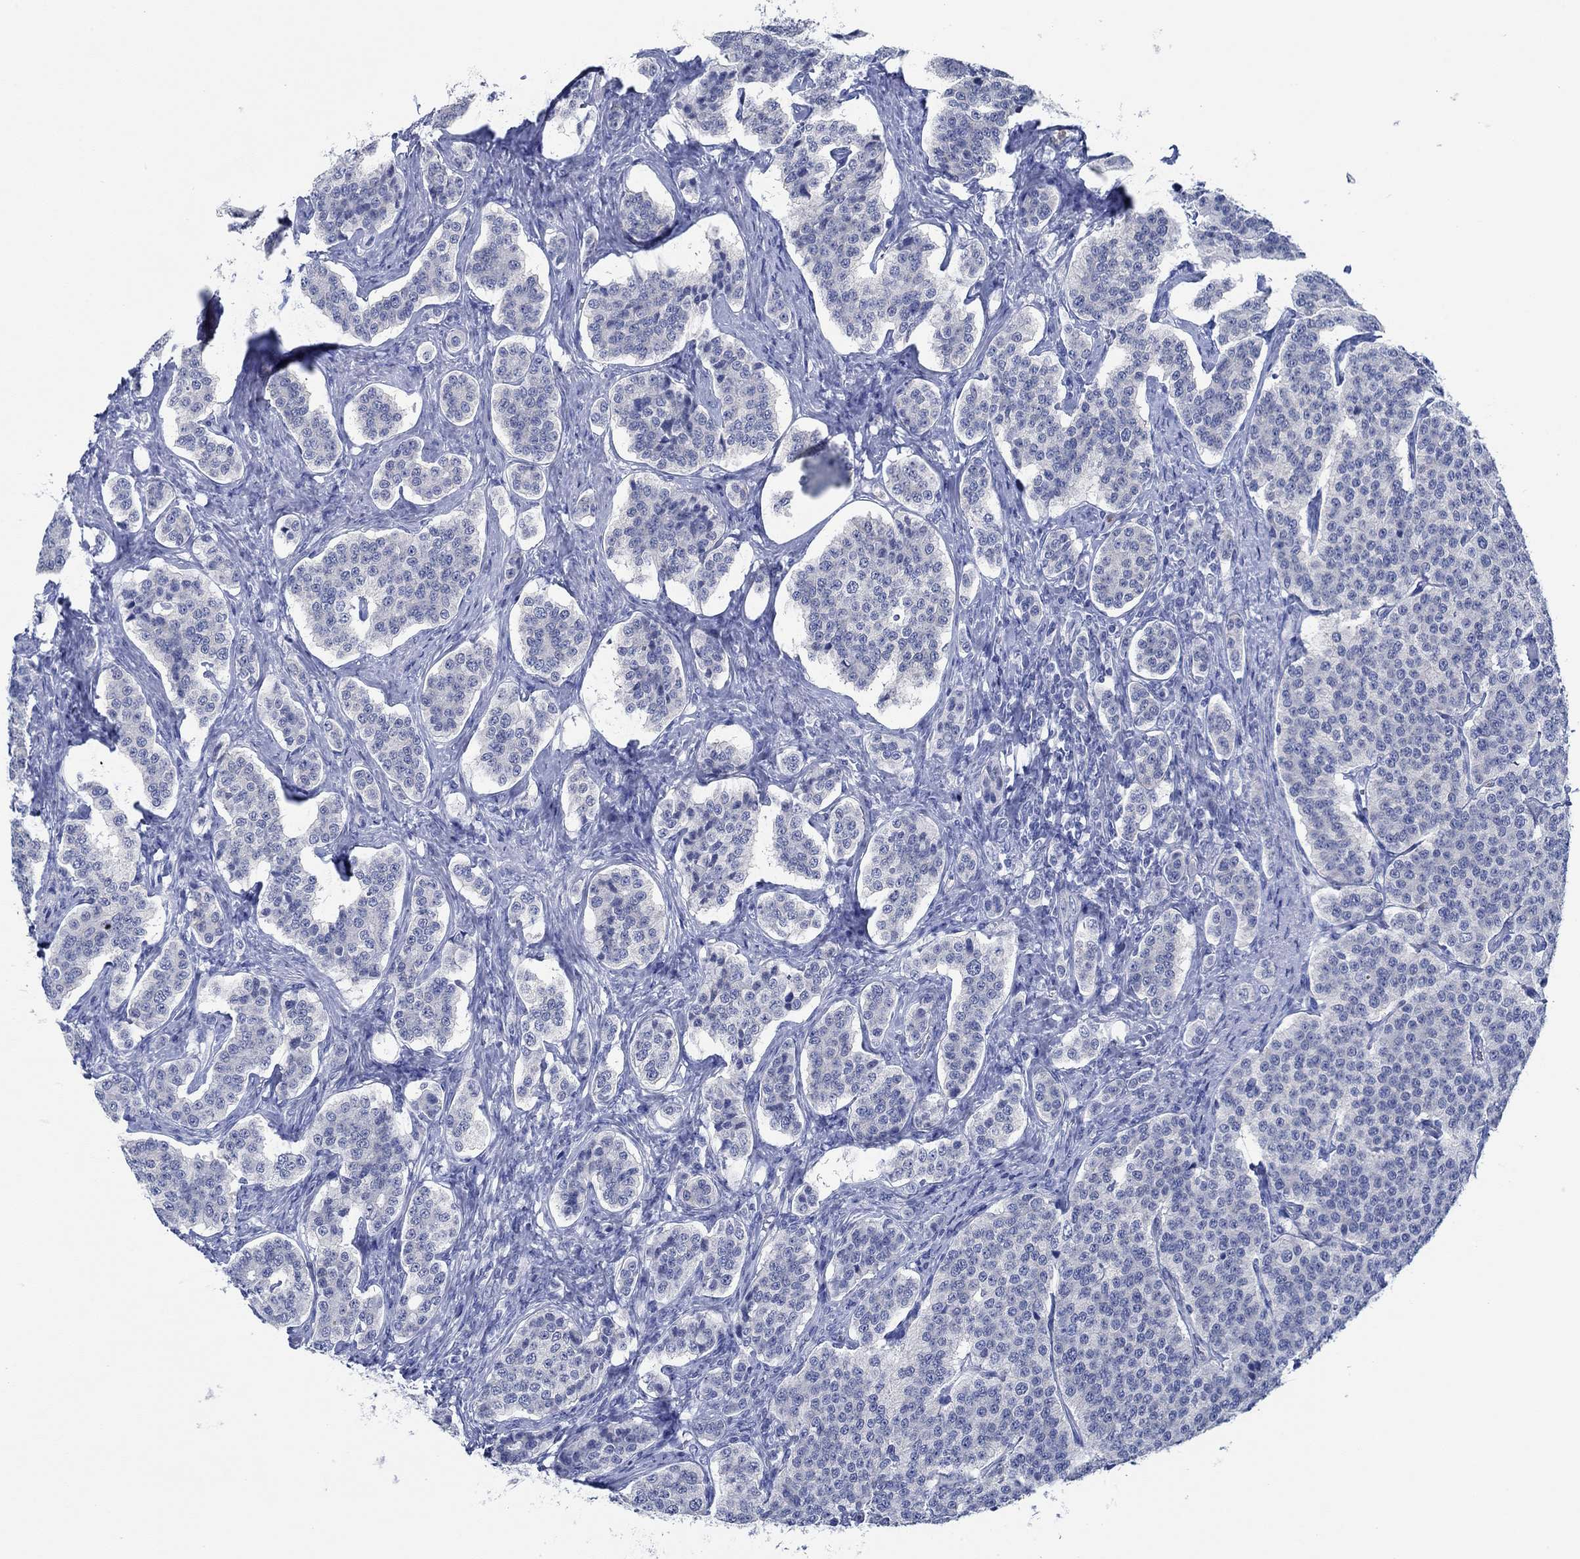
{"staining": {"intensity": "negative", "quantity": "none", "location": "none"}, "tissue": "carcinoid", "cell_type": "Tumor cells", "image_type": "cancer", "snomed": [{"axis": "morphology", "description": "Carcinoid, malignant, NOS"}, {"axis": "topography", "description": "Small intestine"}], "caption": "Carcinoid (malignant) was stained to show a protein in brown. There is no significant positivity in tumor cells.", "gene": "ZNF671", "patient": {"sex": "female", "age": 58}}